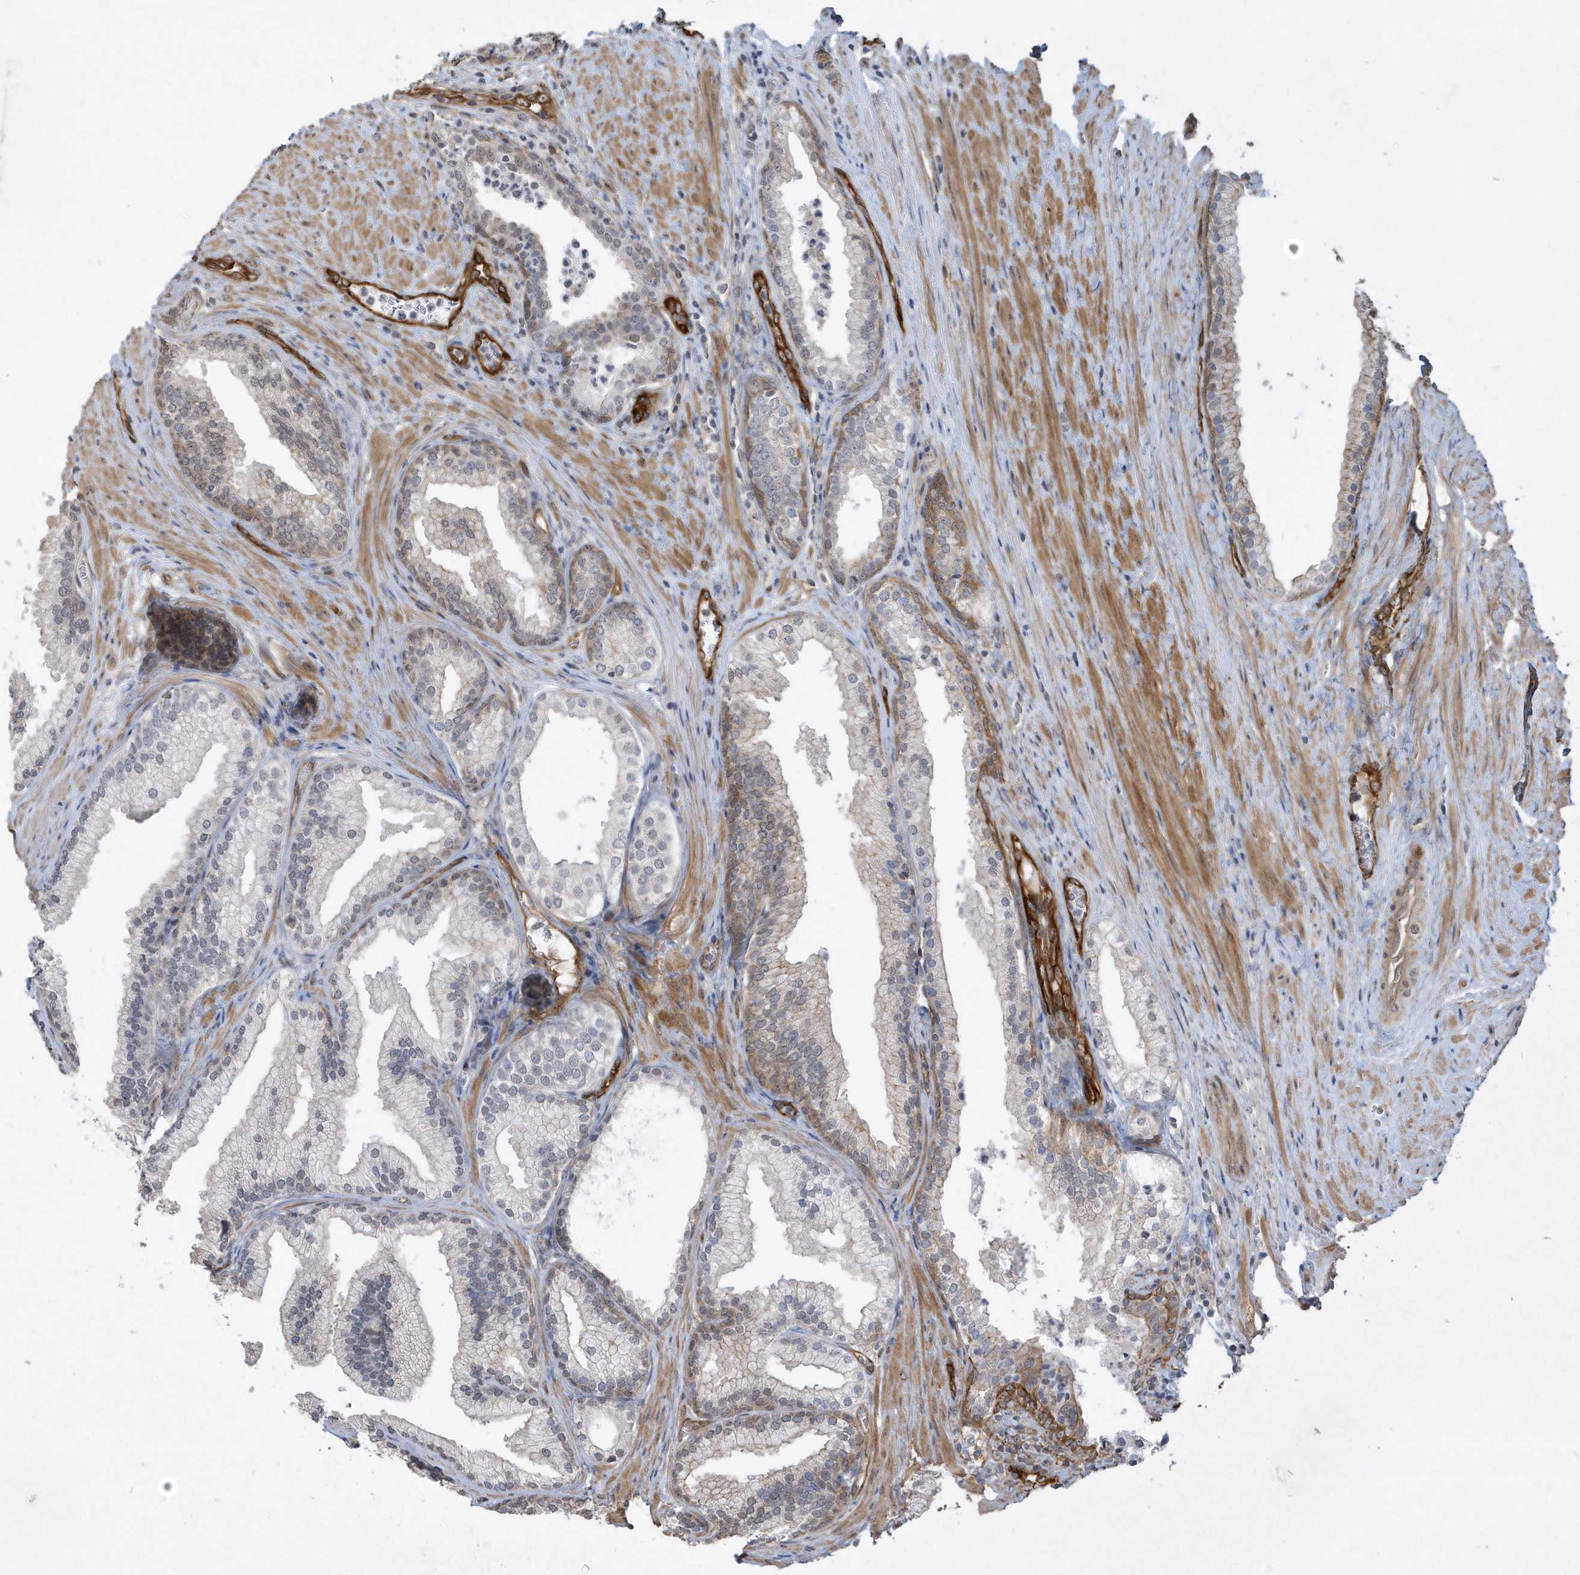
{"staining": {"intensity": "moderate", "quantity": "<25%", "location": "cytoplasmic/membranous,nuclear"}, "tissue": "prostate", "cell_type": "Glandular cells", "image_type": "normal", "snomed": [{"axis": "morphology", "description": "Normal tissue, NOS"}, {"axis": "topography", "description": "Prostate"}], "caption": "A low amount of moderate cytoplasmic/membranous,nuclear positivity is identified in approximately <25% of glandular cells in normal prostate.", "gene": "RAI14", "patient": {"sex": "male", "age": 76}}